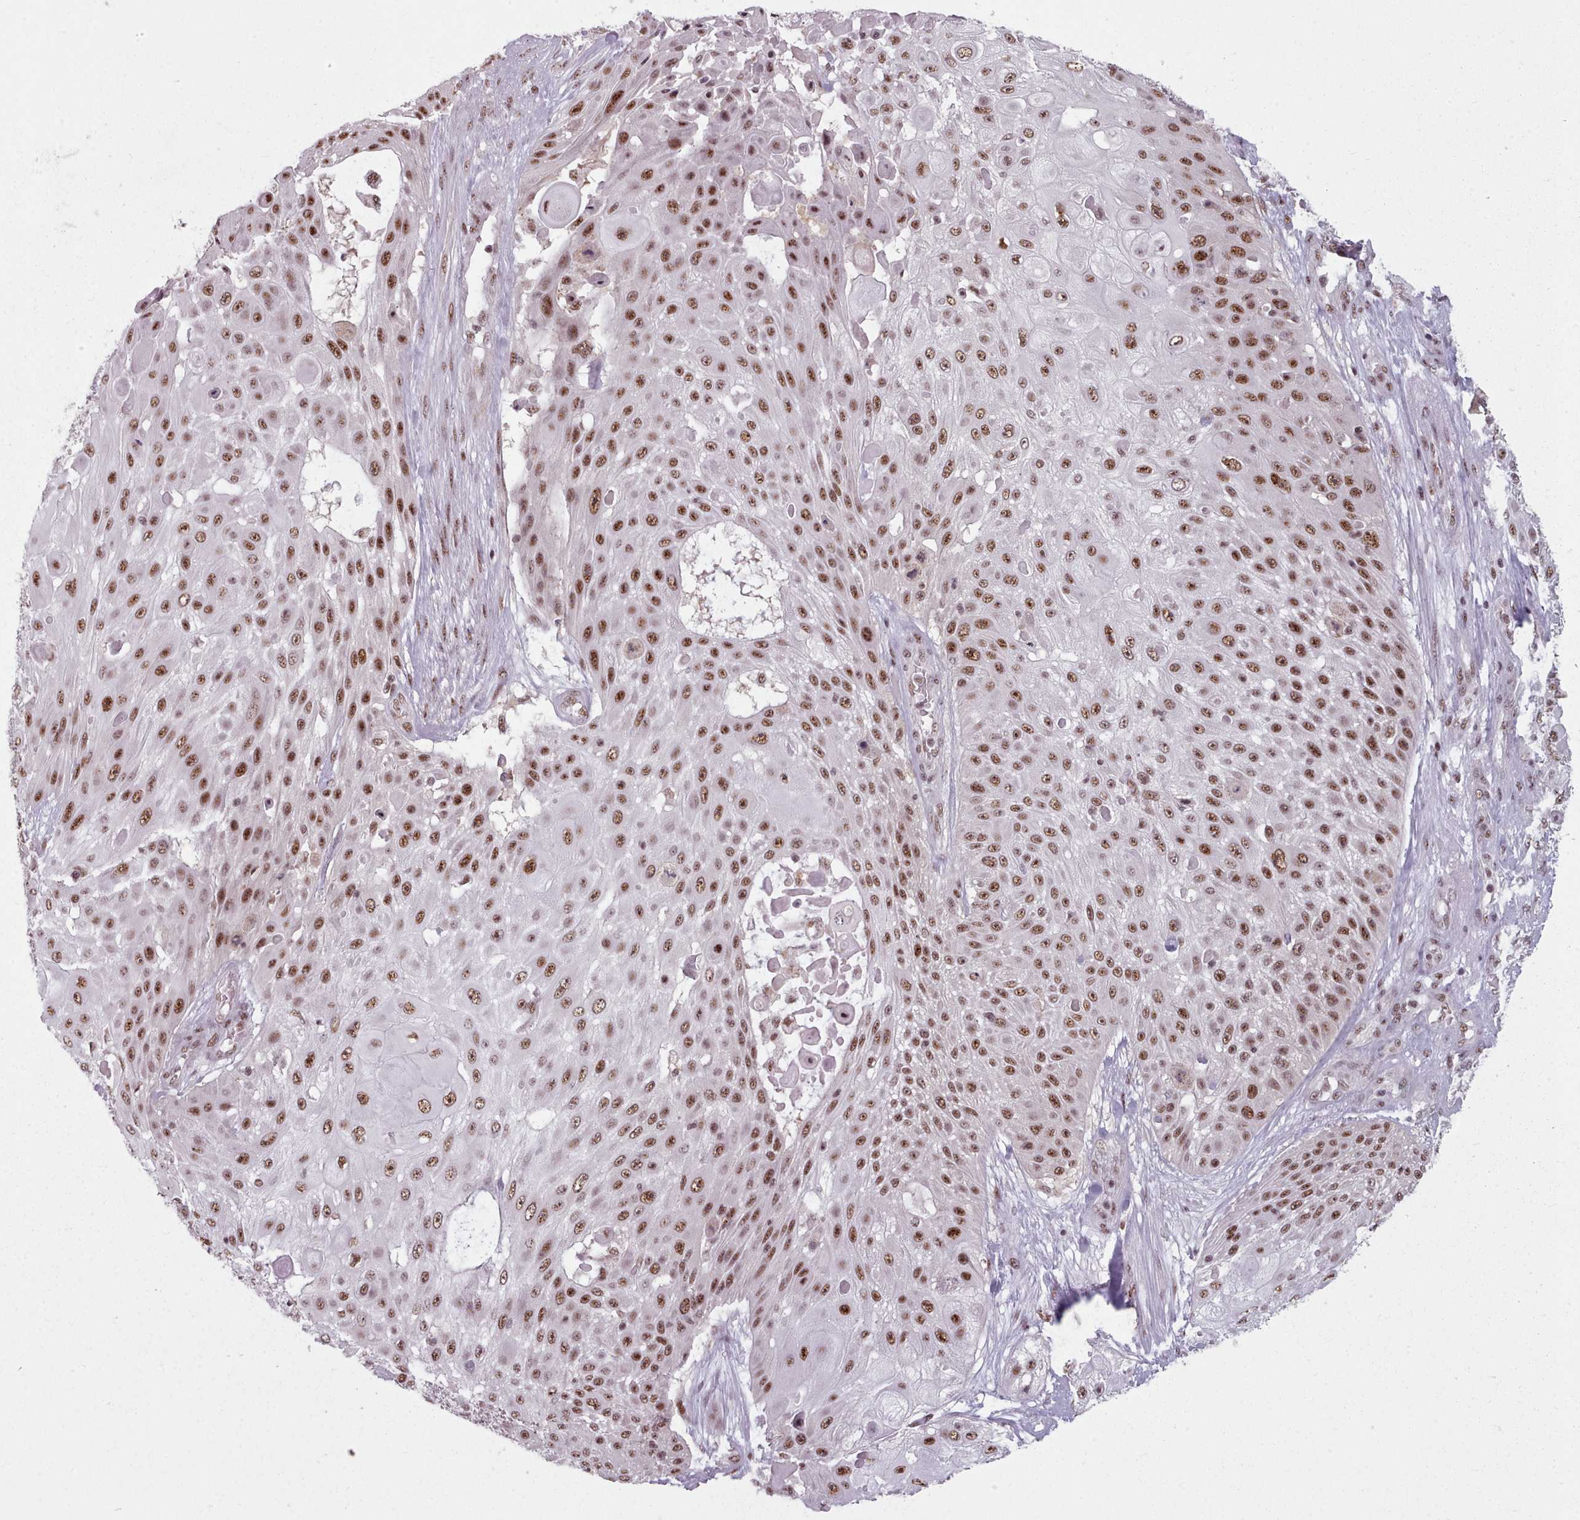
{"staining": {"intensity": "strong", "quantity": ">75%", "location": "nuclear"}, "tissue": "skin cancer", "cell_type": "Tumor cells", "image_type": "cancer", "snomed": [{"axis": "morphology", "description": "Squamous cell carcinoma, NOS"}, {"axis": "topography", "description": "Skin"}], "caption": "This is a micrograph of immunohistochemistry (IHC) staining of skin squamous cell carcinoma, which shows strong expression in the nuclear of tumor cells.", "gene": "SRRM1", "patient": {"sex": "female", "age": 86}}